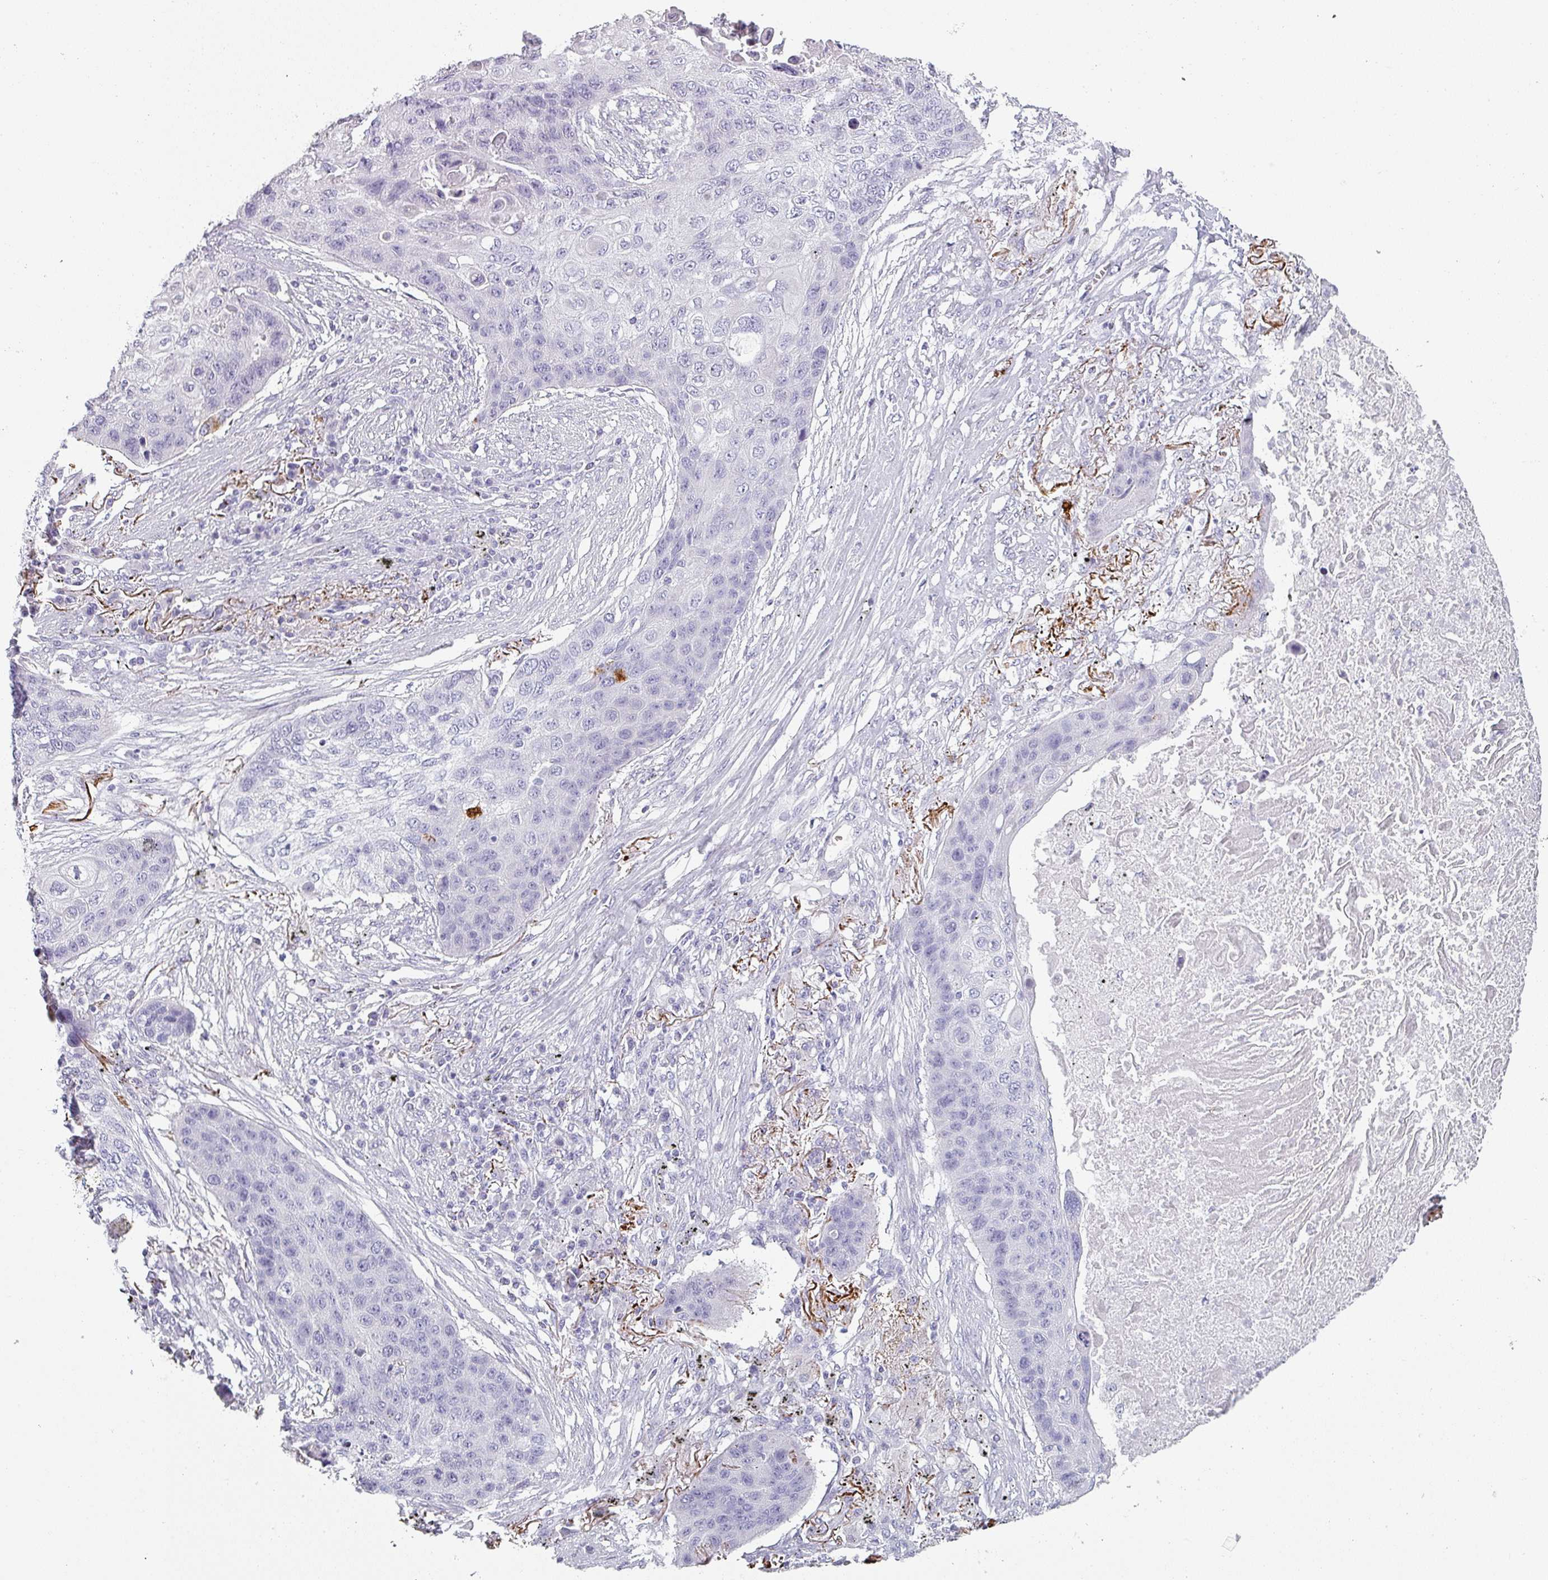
{"staining": {"intensity": "negative", "quantity": "none", "location": "none"}, "tissue": "lung cancer", "cell_type": "Tumor cells", "image_type": "cancer", "snomed": [{"axis": "morphology", "description": "Squamous cell carcinoma, NOS"}, {"axis": "topography", "description": "Lung"}], "caption": "Lung squamous cell carcinoma was stained to show a protein in brown. There is no significant expression in tumor cells.", "gene": "SFTPA1", "patient": {"sex": "female", "age": 63}}